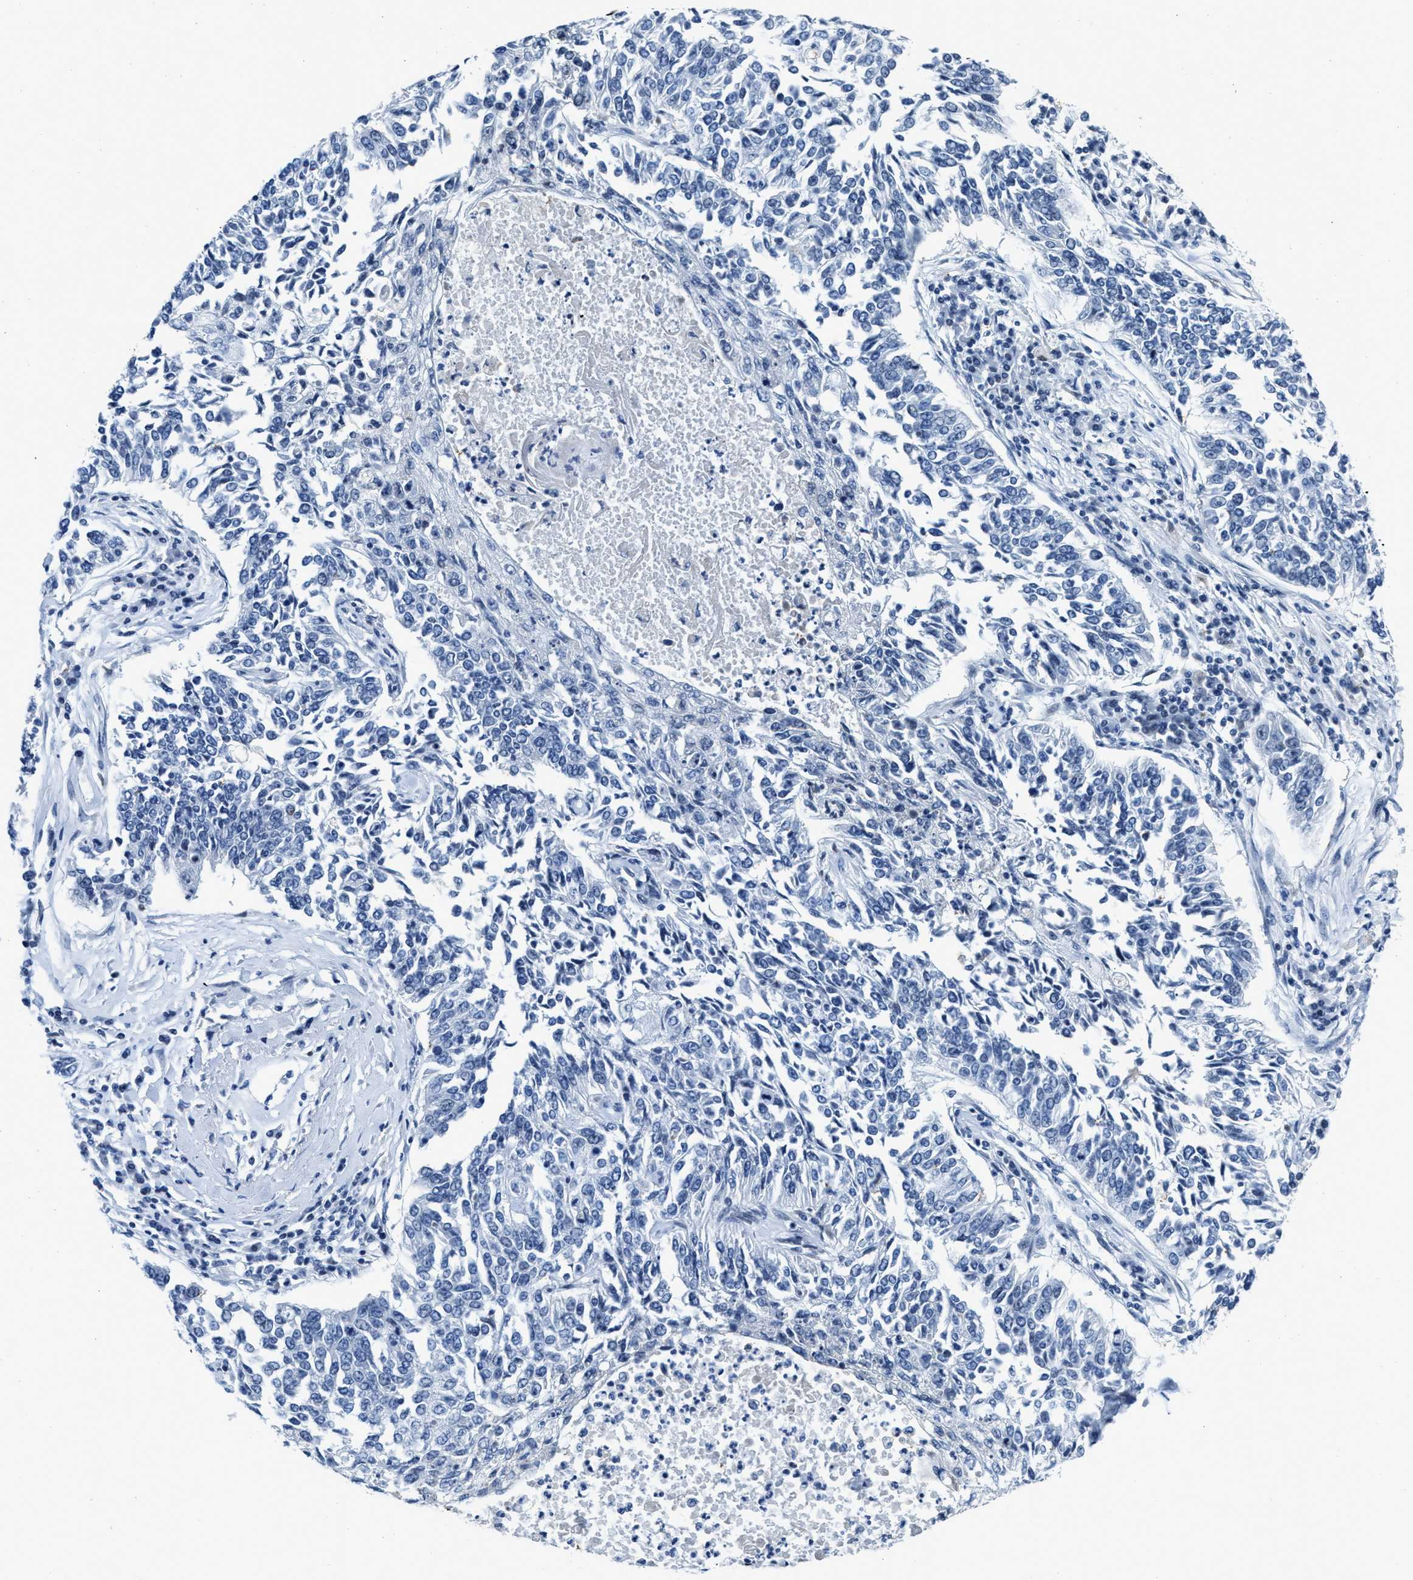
{"staining": {"intensity": "negative", "quantity": "none", "location": "none"}, "tissue": "lung cancer", "cell_type": "Tumor cells", "image_type": "cancer", "snomed": [{"axis": "morphology", "description": "Normal tissue, NOS"}, {"axis": "morphology", "description": "Squamous cell carcinoma, NOS"}, {"axis": "topography", "description": "Cartilage tissue"}, {"axis": "topography", "description": "Bronchus"}, {"axis": "topography", "description": "Lung"}], "caption": "This micrograph is of squamous cell carcinoma (lung) stained with immunohistochemistry (IHC) to label a protein in brown with the nuclei are counter-stained blue. There is no expression in tumor cells.", "gene": "ASZ1", "patient": {"sex": "female", "age": 49}}